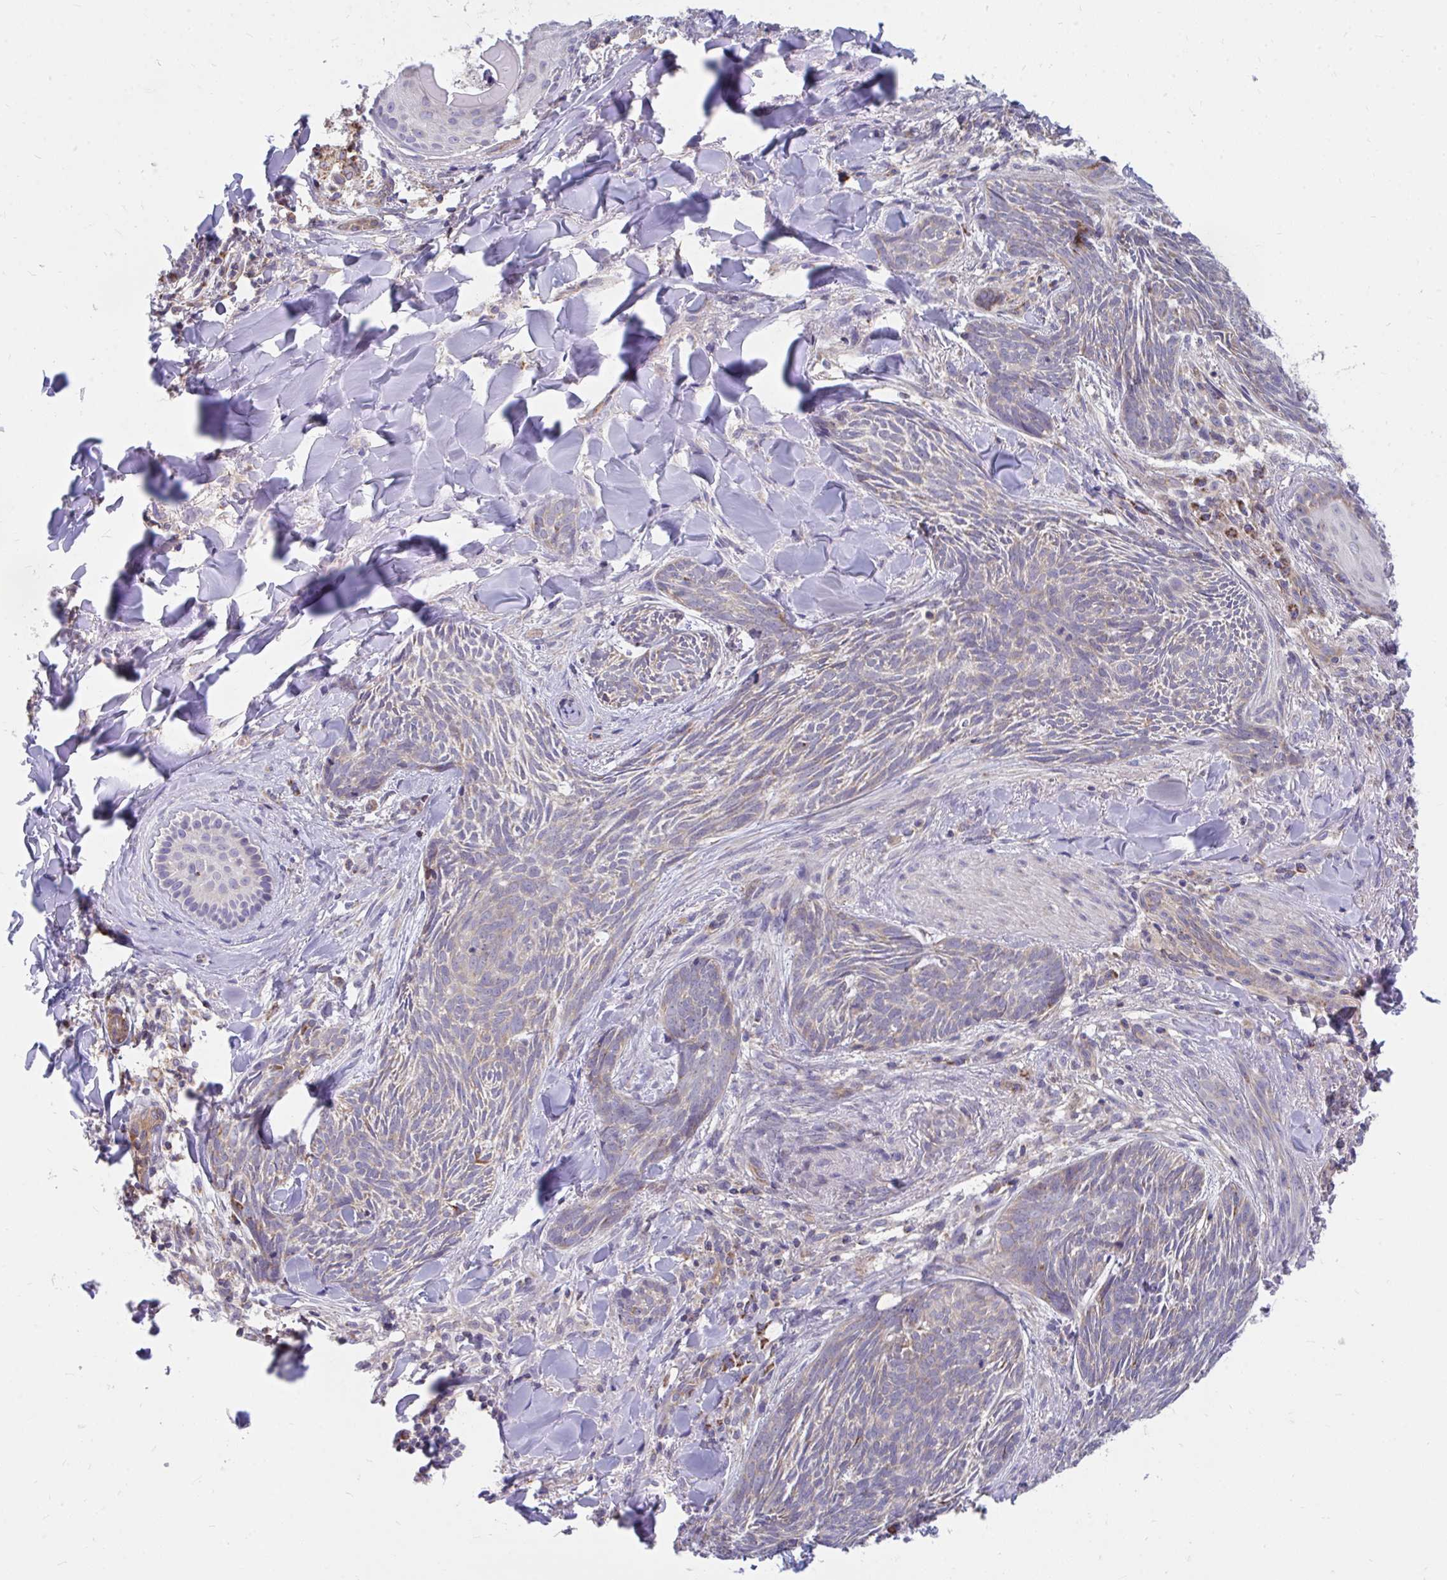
{"staining": {"intensity": "weak", "quantity": ">75%", "location": "cytoplasmic/membranous"}, "tissue": "skin cancer", "cell_type": "Tumor cells", "image_type": "cancer", "snomed": [{"axis": "morphology", "description": "Basal cell carcinoma"}, {"axis": "topography", "description": "Skin"}], "caption": "Protein staining of skin basal cell carcinoma tissue displays weak cytoplasmic/membranous staining in approximately >75% of tumor cells.", "gene": "FHIP1B", "patient": {"sex": "female", "age": 93}}